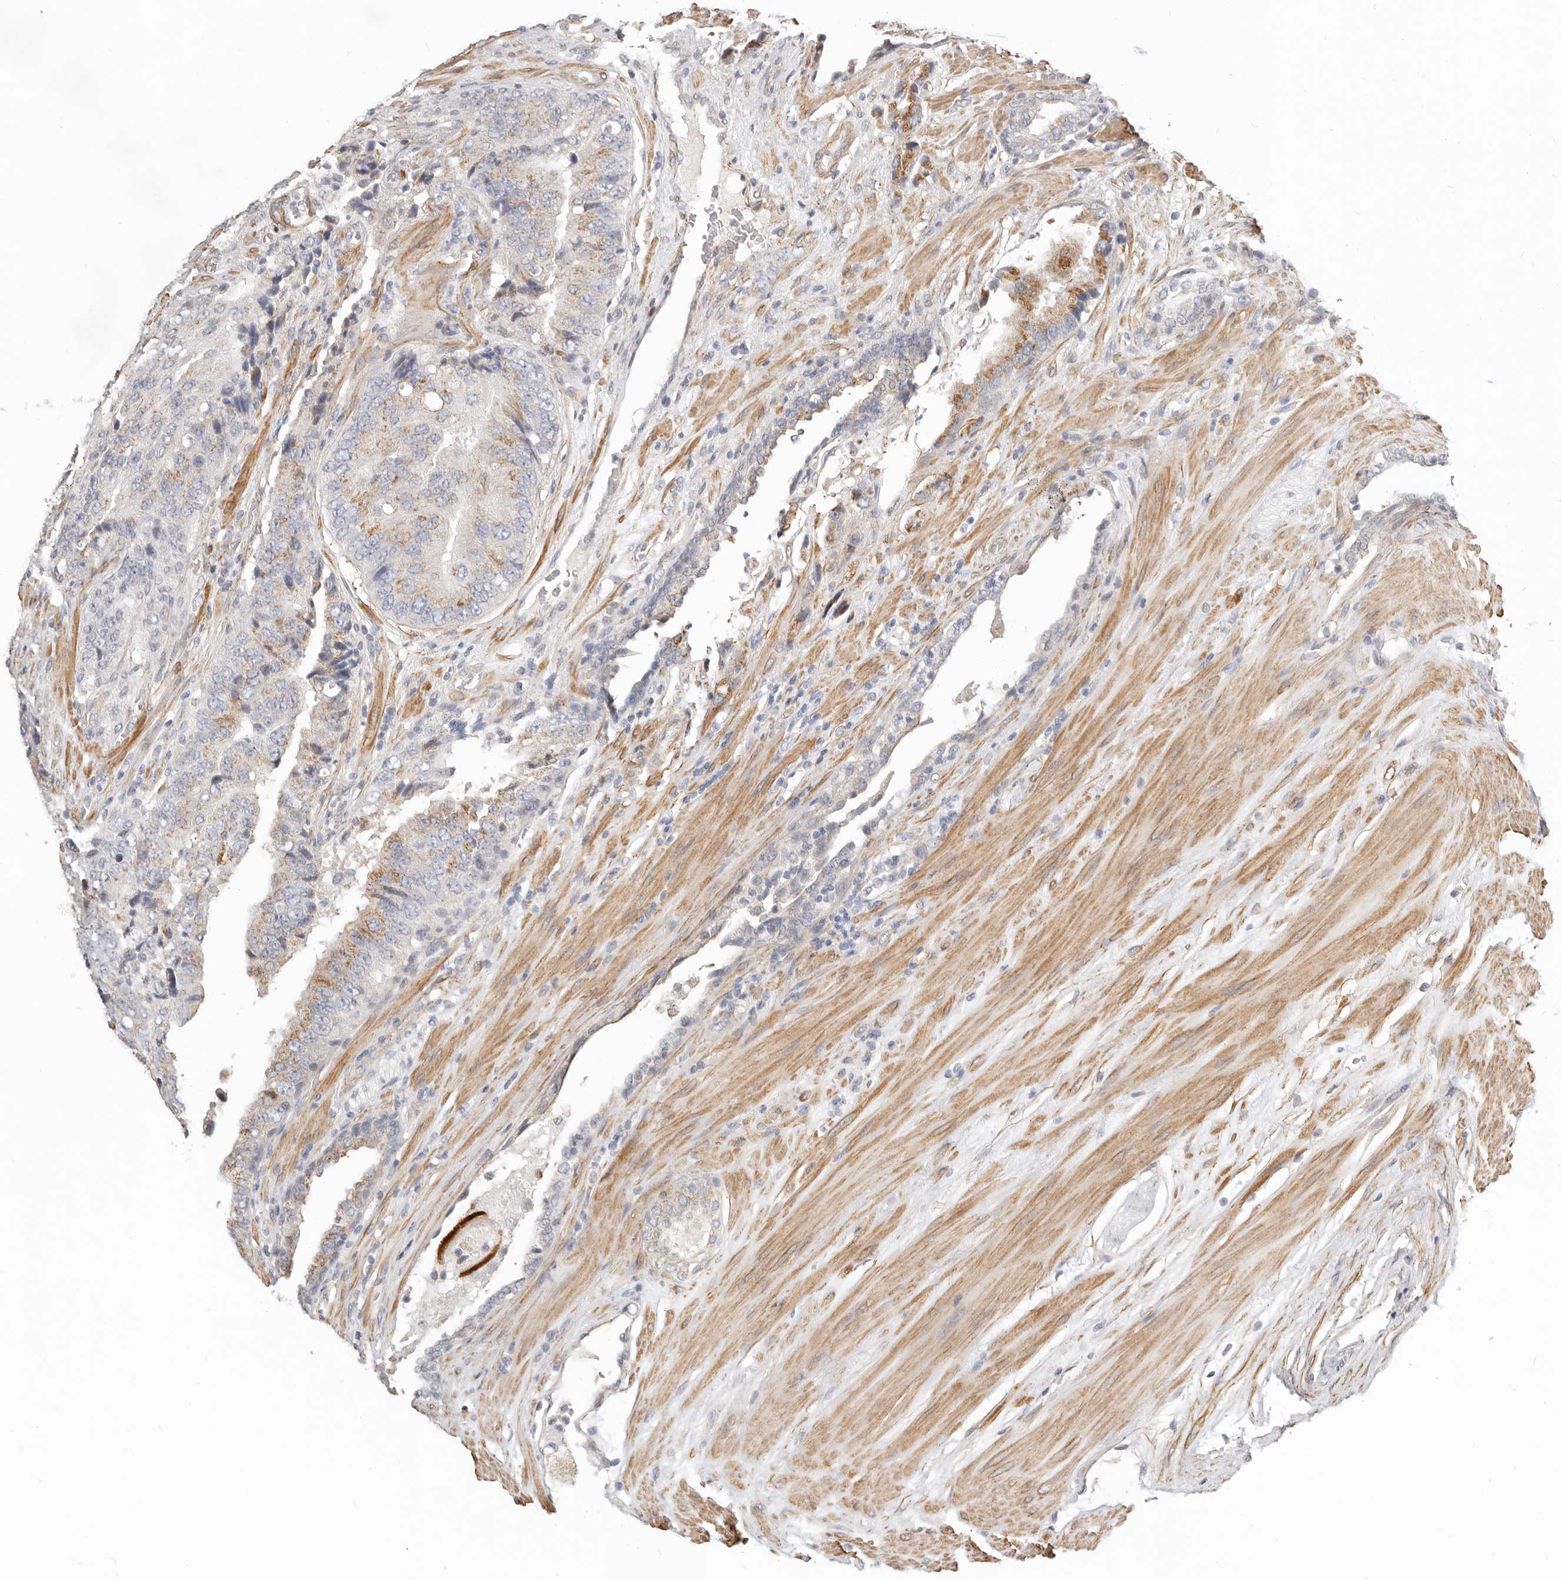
{"staining": {"intensity": "moderate", "quantity": "25%-75%", "location": "cytoplasmic/membranous"}, "tissue": "prostate cancer", "cell_type": "Tumor cells", "image_type": "cancer", "snomed": [{"axis": "morphology", "description": "Adenocarcinoma, High grade"}, {"axis": "topography", "description": "Prostate"}], "caption": "Prostate cancer (adenocarcinoma (high-grade)) stained with immunohistochemistry (IHC) reveals moderate cytoplasmic/membranous expression in about 25%-75% of tumor cells. The protein is shown in brown color, while the nuclei are stained blue.", "gene": "RABAC1", "patient": {"sex": "male", "age": 70}}